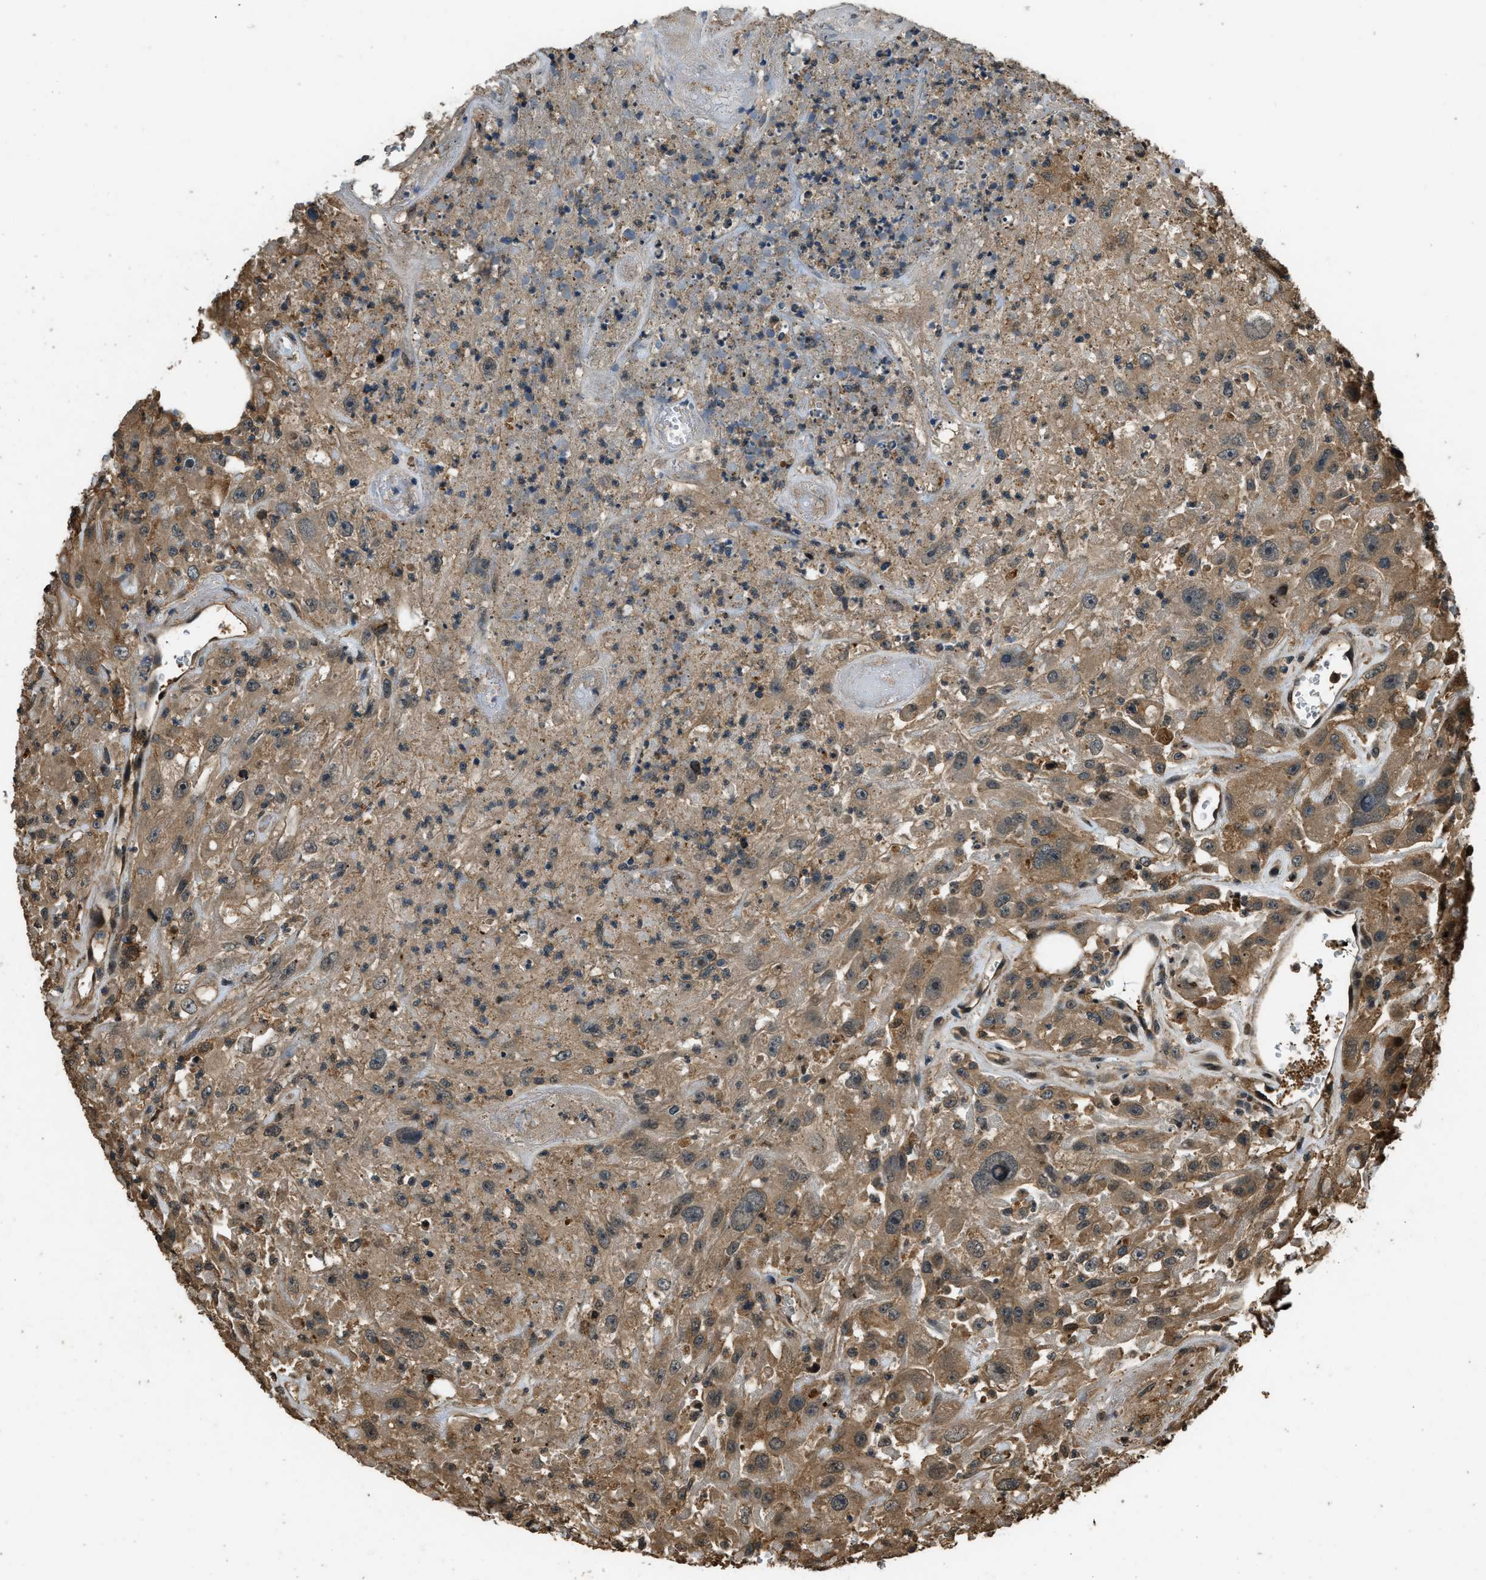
{"staining": {"intensity": "moderate", "quantity": "25%-75%", "location": "cytoplasmic/membranous"}, "tissue": "urothelial cancer", "cell_type": "Tumor cells", "image_type": "cancer", "snomed": [{"axis": "morphology", "description": "Urothelial carcinoma, High grade"}, {"axis": "topography", "description": "Urinary bladder"}], "caption": "Human high-grade urothelial carcinoma stained for a protein (brown) exhibits moderate cytoplasmic/membranous positive expression in approximately 25%-75% of tumor cells.", "gene": "RAP2A", "patient": {"sex": "male", "age": 46}}